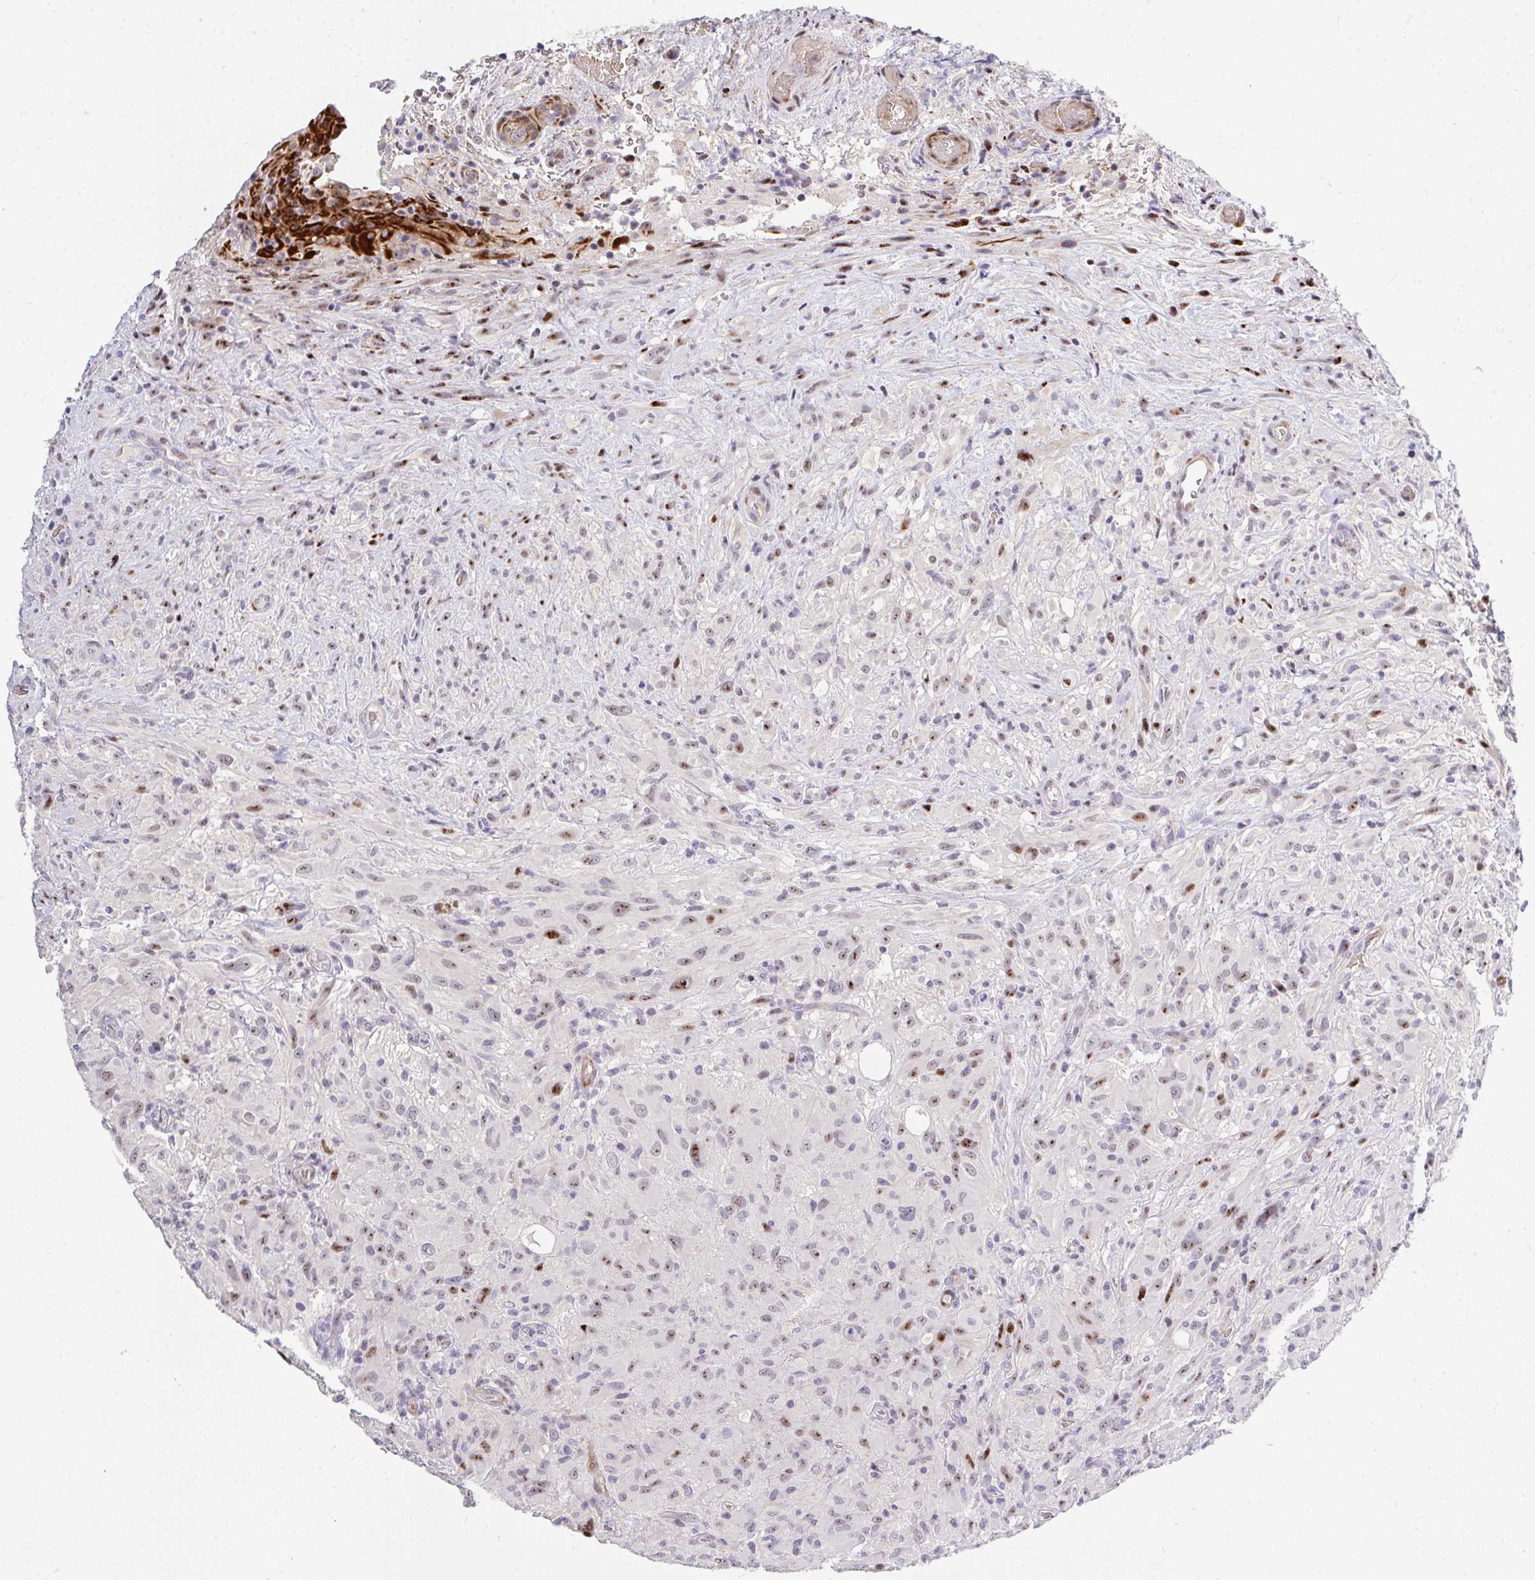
{"staining": {"intensity": "weak", "quantity": ">75%", "location": "nuclear"}, "tissue": "glioma", "cell_type": "Tumor cells", "image_type": "cancer", "snomed": [{"axis": "morphology", "description": "Glioma, malignant, High grade"}, {"axis": "topography", "description": "Brain"}], "caption": "IHC of high-grade glioma (malignant) displays low levels of weak nuclear staining in approximately >75% of tumor cells. The staining was performed using DAB (3,3'-diaminobenzidine), with brown indicating positive protein expression. Nuclei are stained blue with hematoxylin.", "gene": "PLPPR3", "patient": {"sex": "male", "age": 71}}